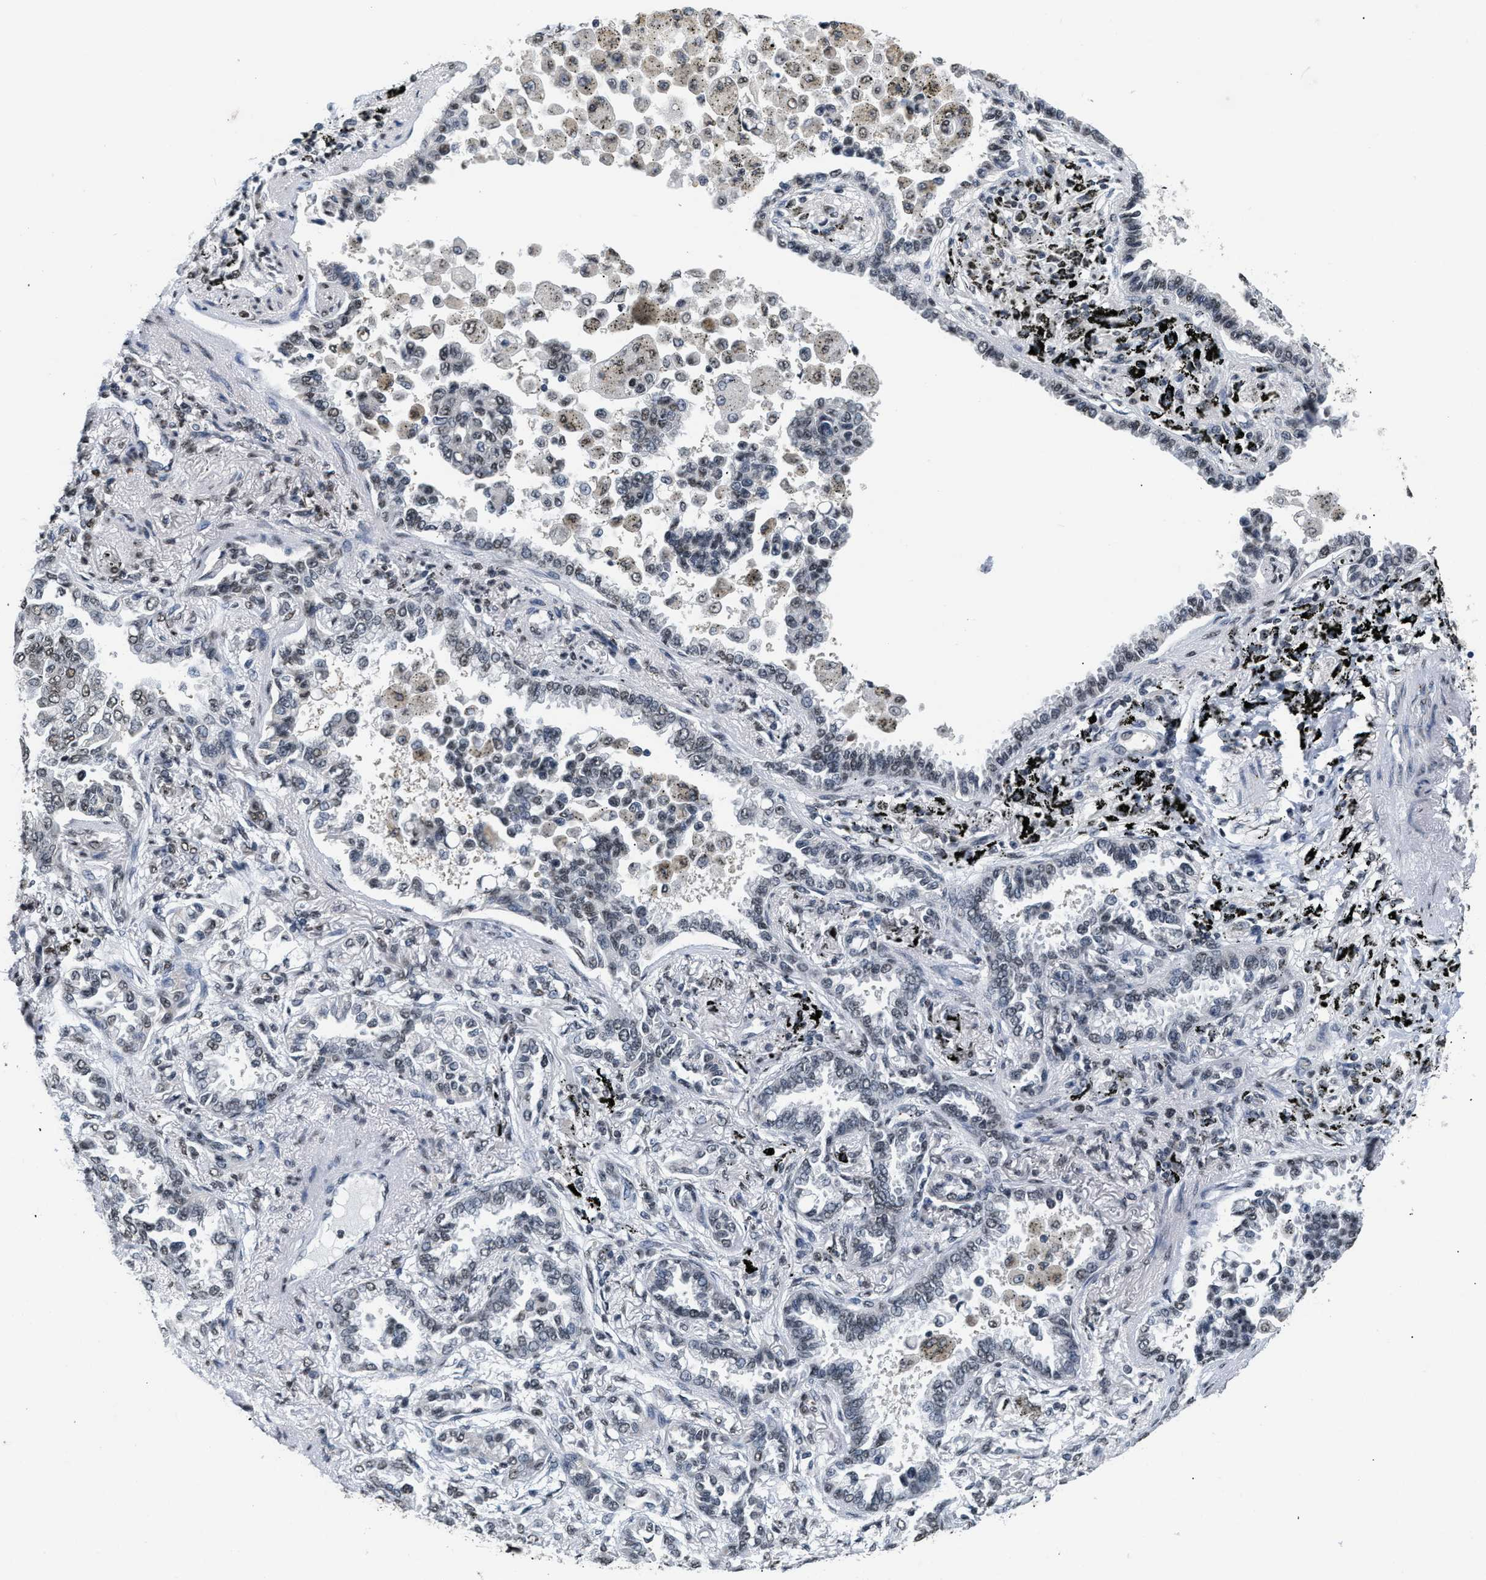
{"staining": {"intensity": "negative", "quantity": "none", "location": "none"}, "tissue": "lung cancer", "cell_type": "Tumor cells", "image_type": "cancer", "snomed": [{"axis": "morphology", "description": "Normal tissue, NOS"}, {"axis": "morphology", "description": "Adenocarcinoma, NOS"}, {"axis": "topography", "description": "Lung"}], "caption": "Immunohistochemical staining of human lung cancer demonstrates no significant positivity in tumor cells.", "gene": "RAF1", "patient": {"sex": "male", "age": 59}}